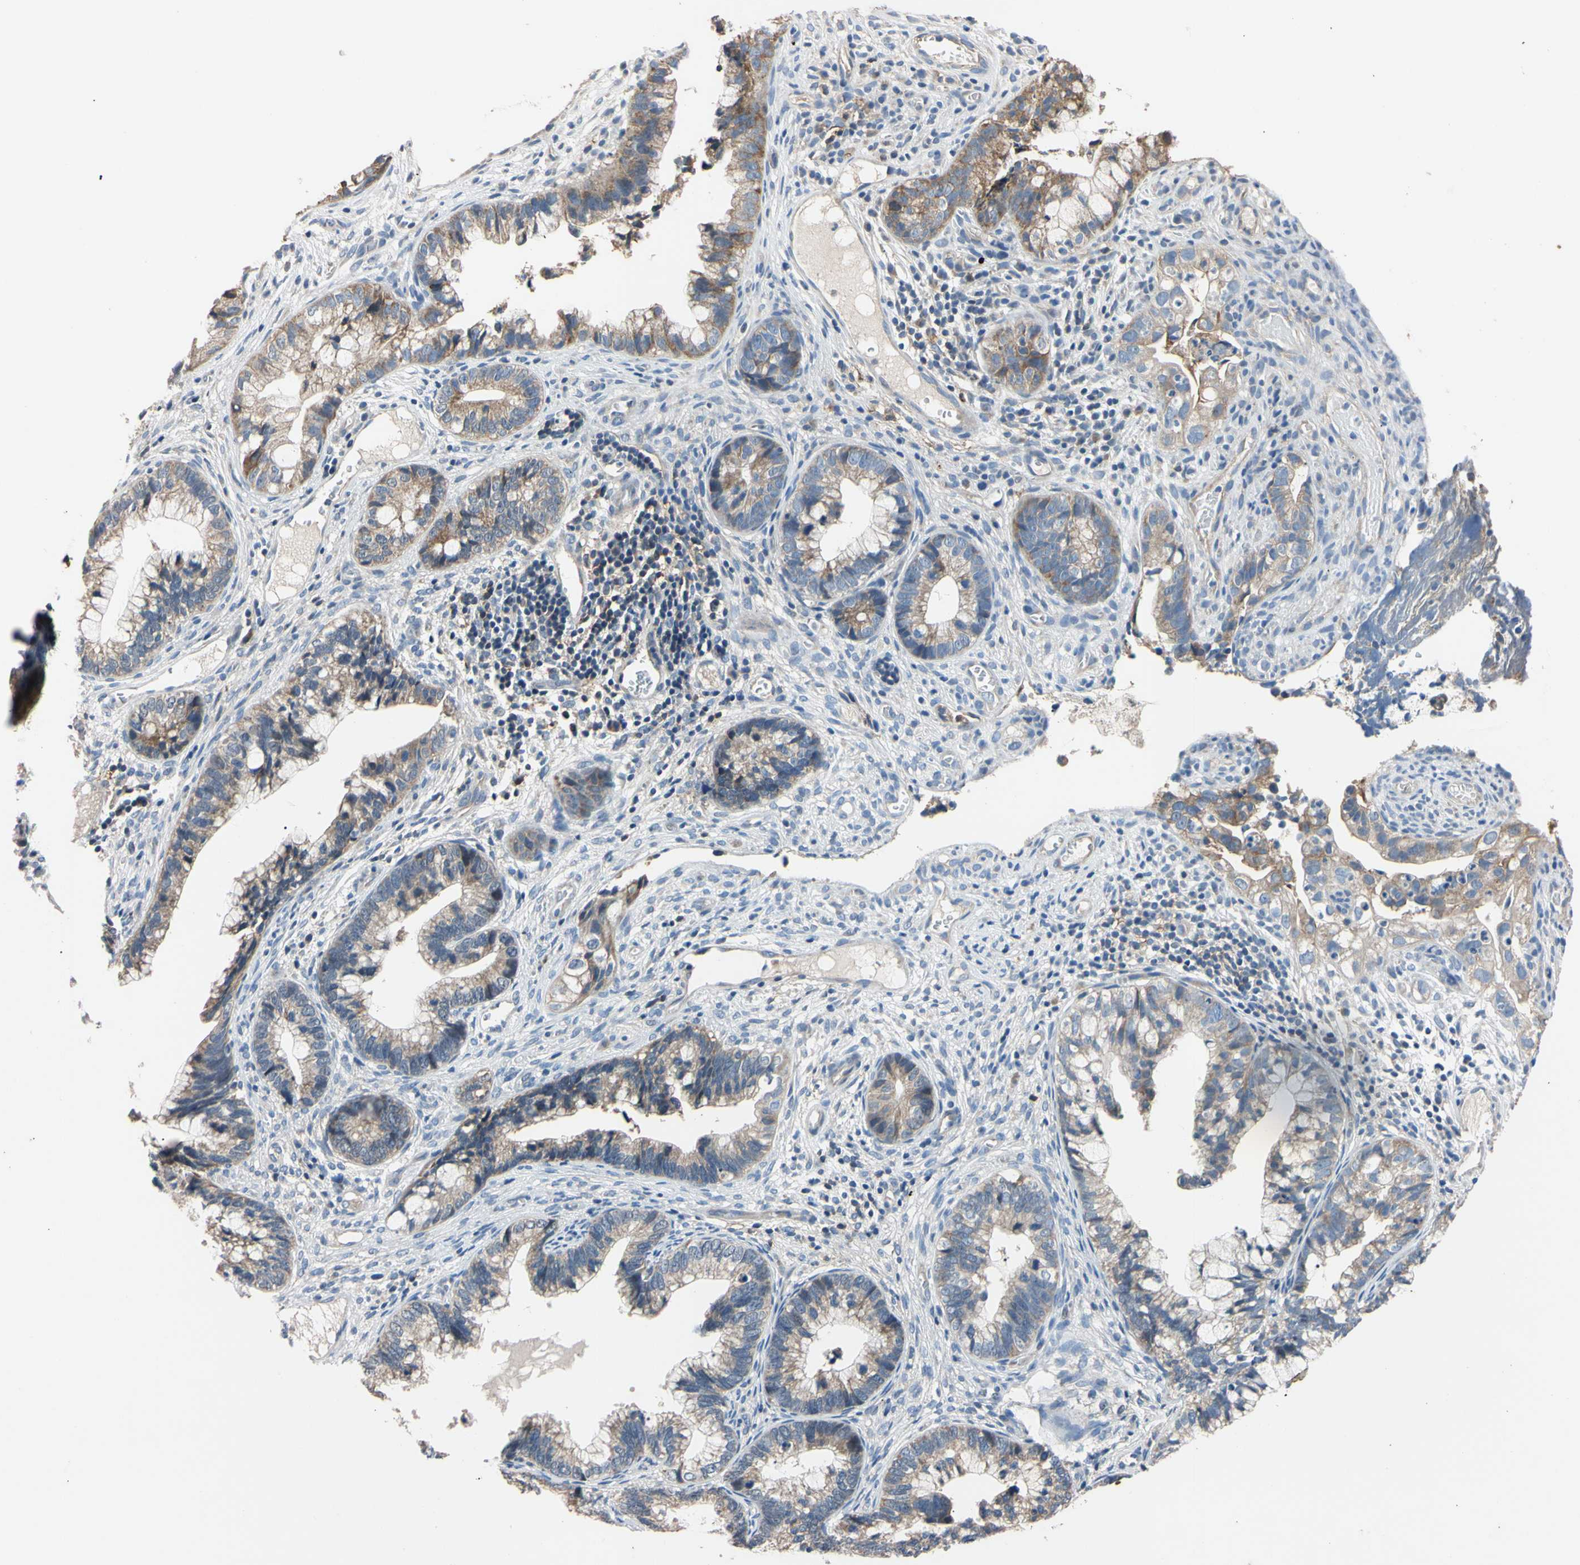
{"staining": {"intensity": "moderate", "quantity": "25%-75%", "location": "cytoplasmic/membranous"}, "tissue": "cervical cancer", "cell_type": "Tumor cells", "image_type": "cancer", "snomed": [{"axis": "morphology", "description": "Adenocarcinoma, NOS"}, {"axis": "topography", "description": "Cervix"}], "caption": "IHC image of neoplastic tissue: human cervical adenocarcinoma stained using IHC demonstrates medium levels of moderate protein expression localized specifically in the cytoplasmic/membranous of tumor cells, appearing as a cytoplasmic/membranous brown color.", "gene": "PNKD", "patient": {"sex": "female", "age": 44}}